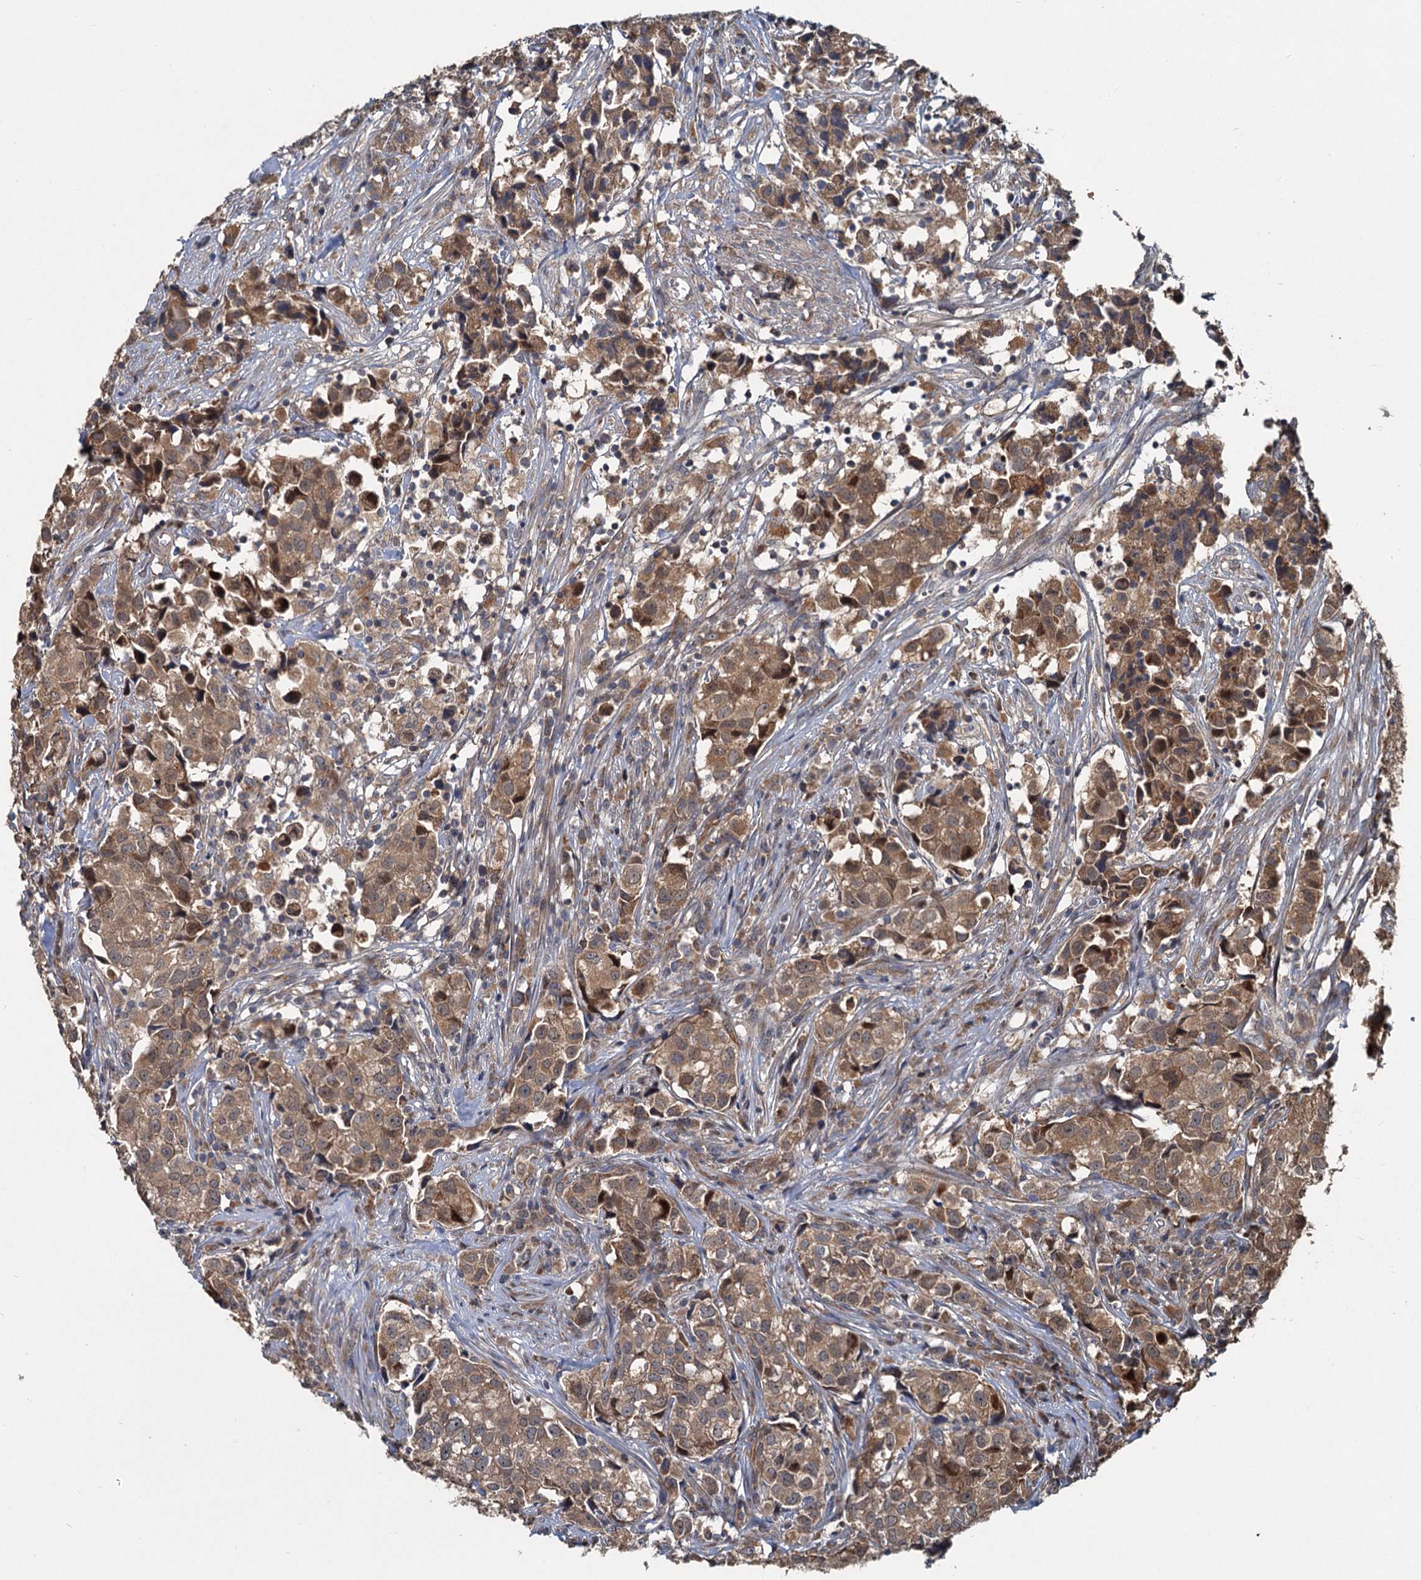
{"staining": {"intensity": "moderate", "quantity": ">75%", "location": "cytoplasmic/membranous"}, "tissue": "urothelial cancer", "cell_type": "Tumor cells", "image_type": "cancer", "snomed": [{"axis": "morphology", "description": "Urothelial carcinoma, High grade"}, {"axis": "topography", "description": "Urinary bladder"}], "caption": "Human urothelial carcinoma (high-grade) stained with a protein marker reveals moderate staining in tumor cells.", "gene": "OTUB1", "patient": {"sex": "female", "age": 75}}